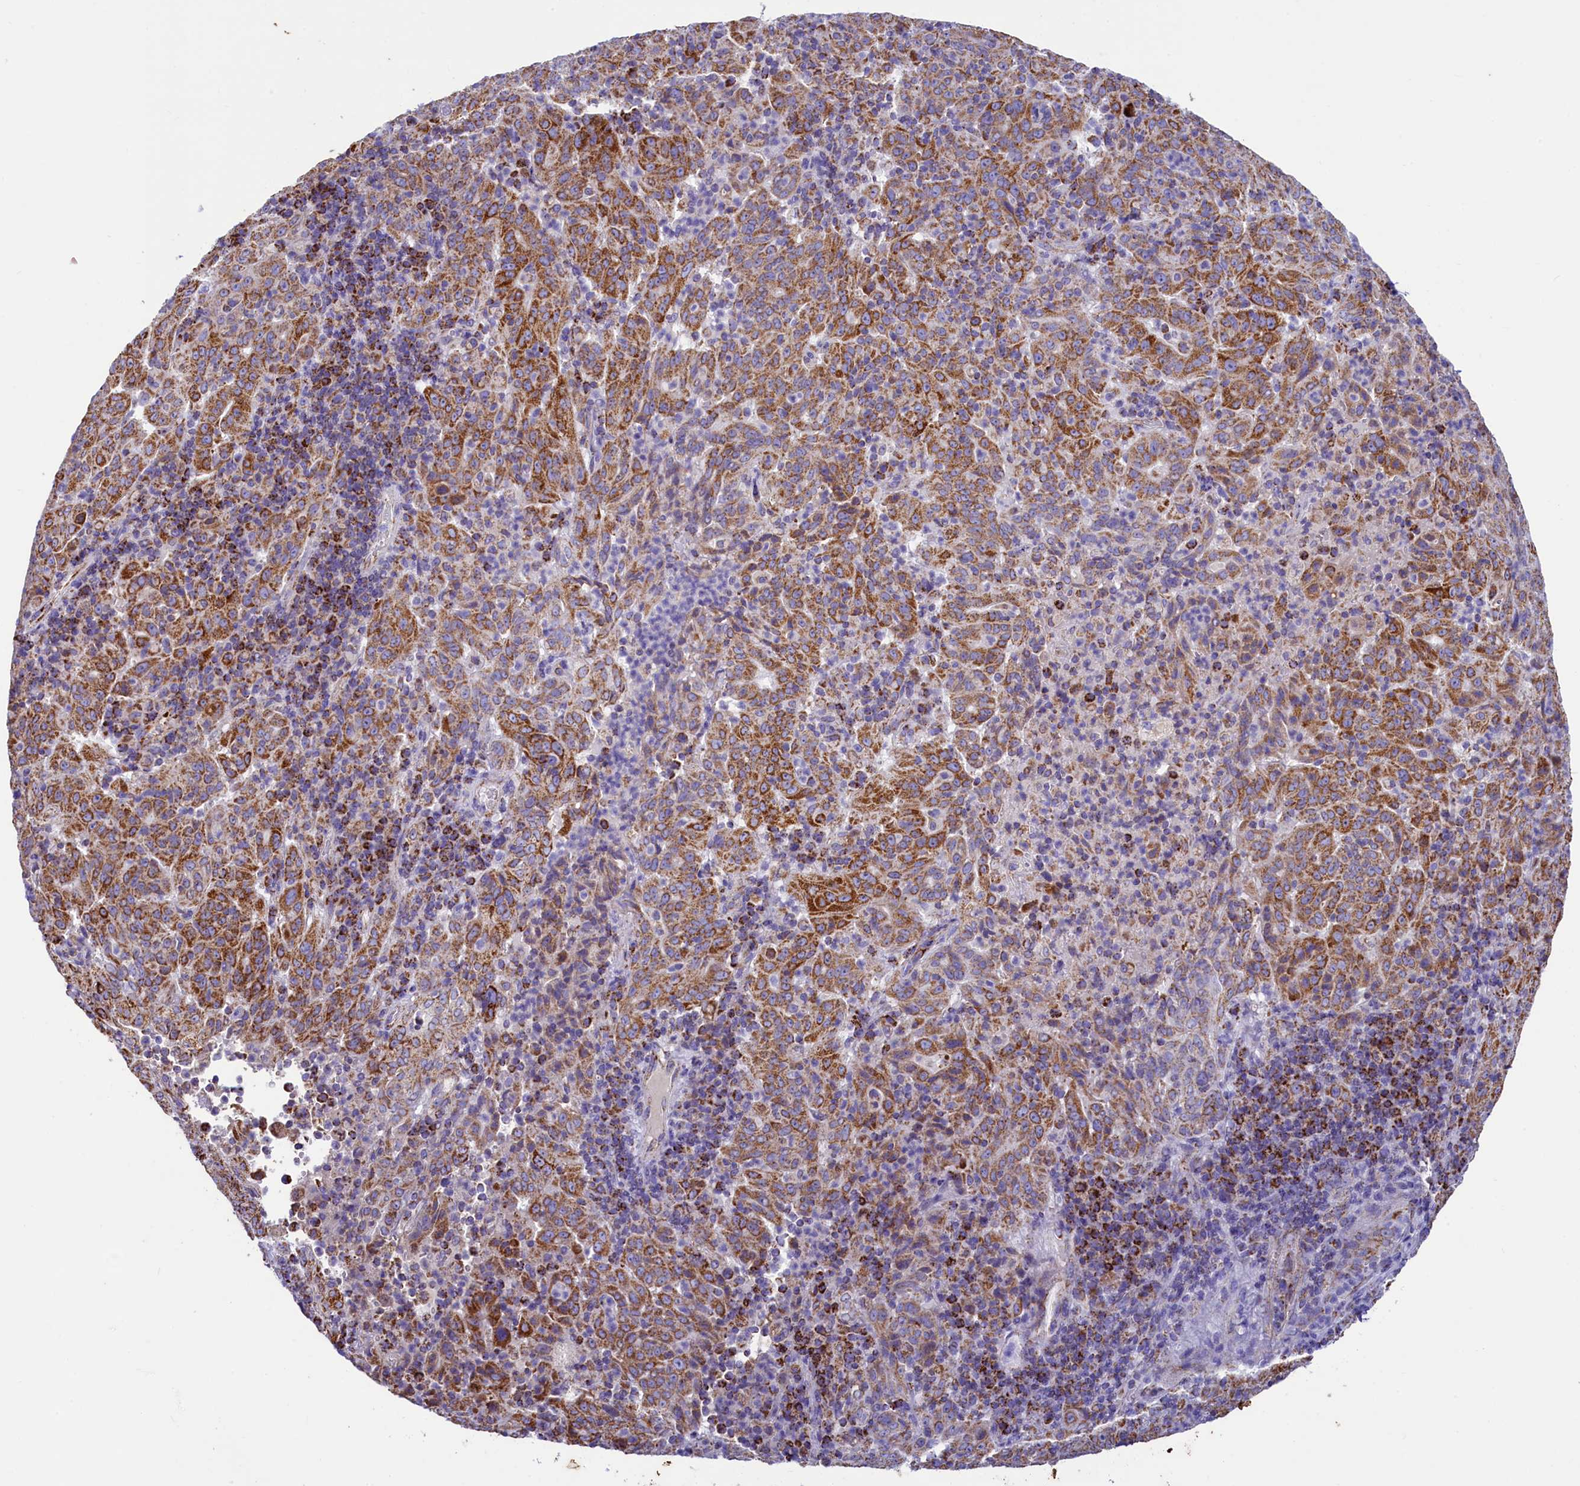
{"staining": {"intensity": "moderate", "quantity": ">75%", "location": "cytoplasmic/membranous"}, "tissue": "pancreatic cancer", "cell_type": "Tumor cells", "image_type": "cancer", "snomed": [{"axis": "morphology", "description": "Adenocarcinoma, NOS"}, {"axis": "topography", "description": "Pancreas"}], "caption": "Immunohistochemistry (DAB) staining of pancreatic cancer reveals moderate cytoplasmic/membranous protein positivity in about >75% of tumor cells.", "gene": "IDH3A", "patient": {"sex": "male", "age": 63}}